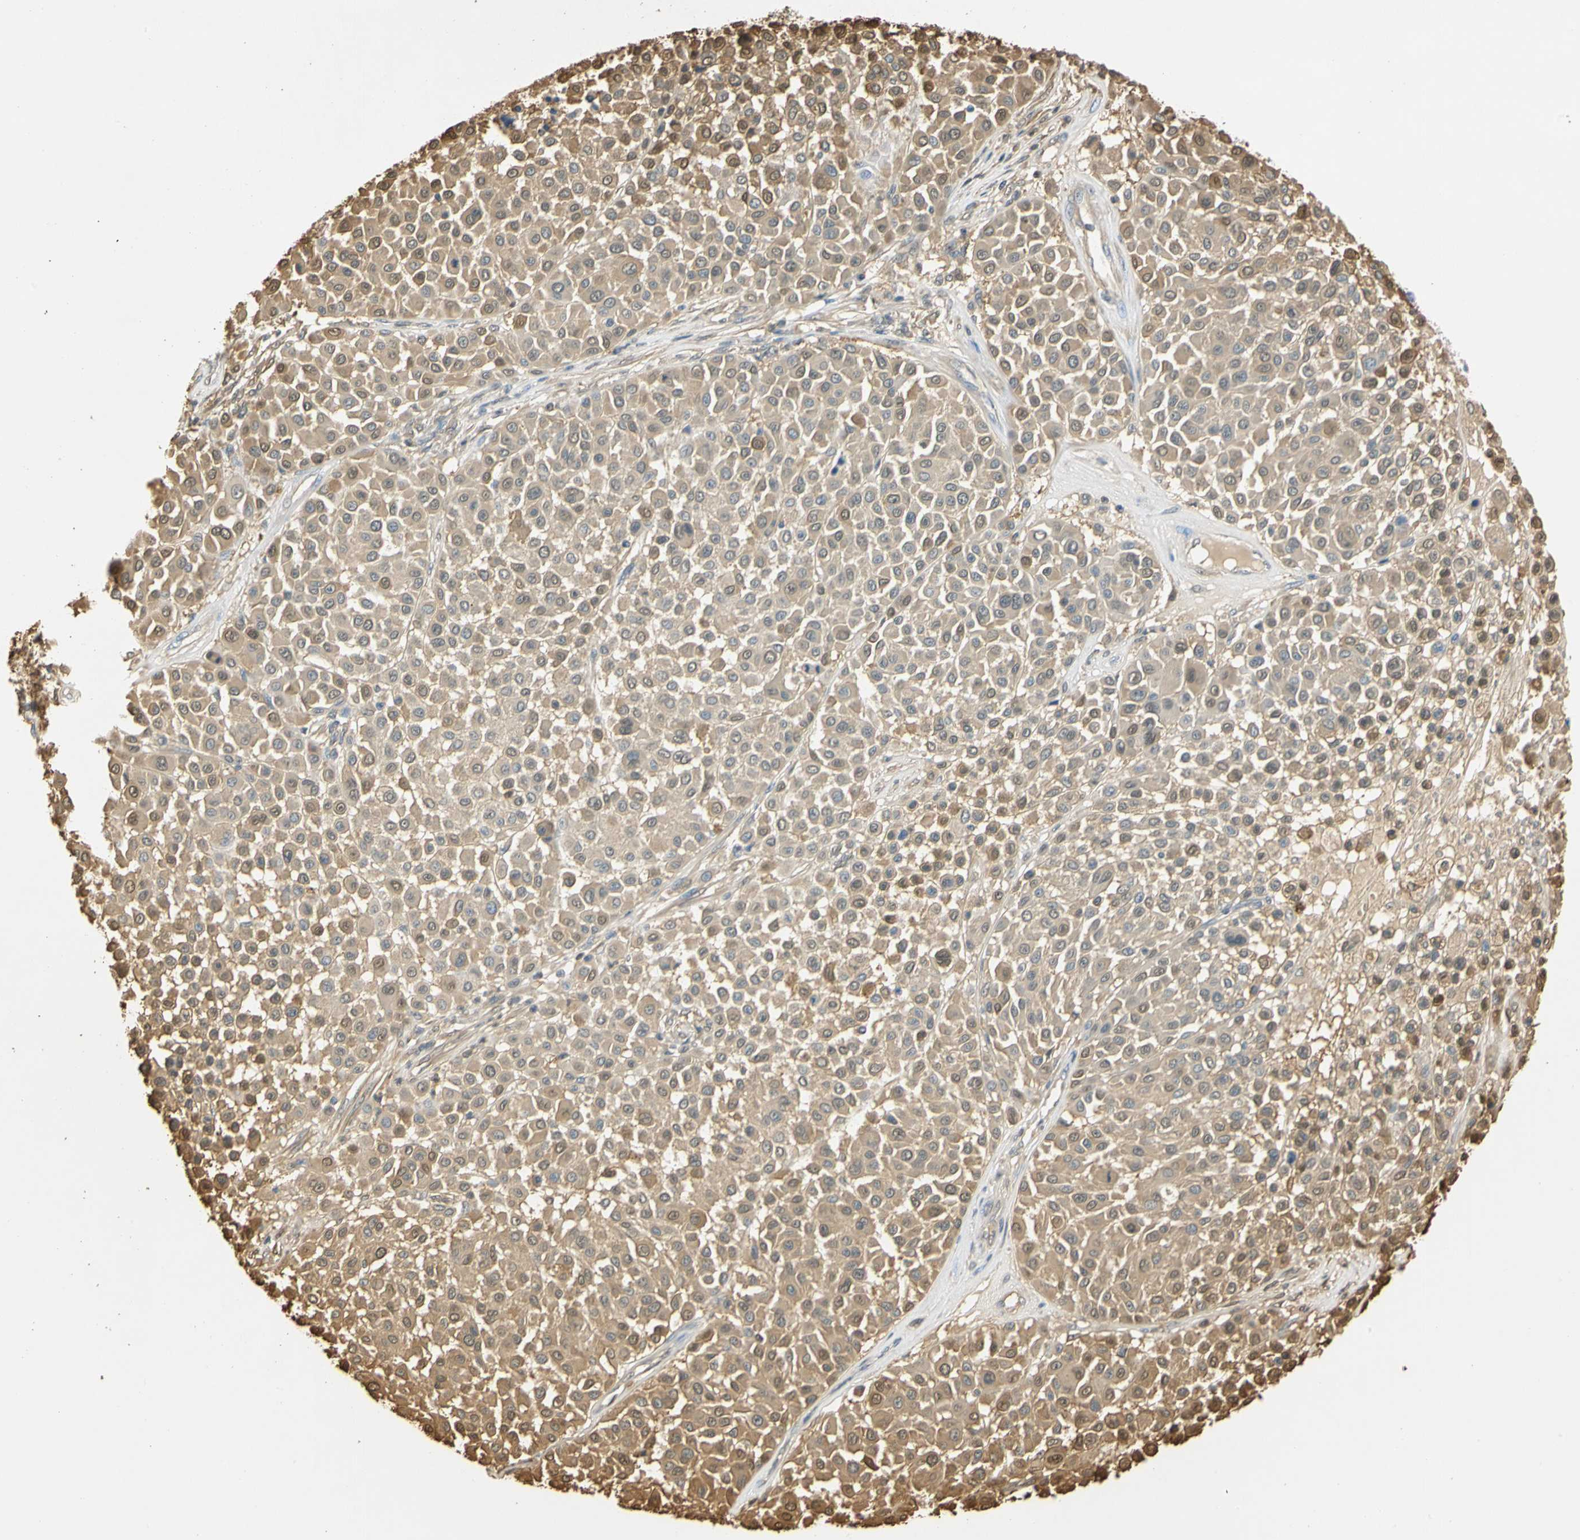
{"staining": {"intensity": "moderate", "quantity": ">75%", "location": "cytoplasmic/membranous"}, "tissue": "melanoma", "cell_type": "Tumor cells", "image_type": "cancer", "snomed": [{"axis": "morphology", "description": "Malignant melanoma, Metastatic site"}, {"axis": "topography", "description": "Soft tissue"}], "caption": "Protein staining of malignant melanoma (metastatic site) tissue demonstrates moderate cytoplasmic/membranous positivity in about >75% of tumor cells. (DAB IHC with brightfield microscopy, high magnification).", "gene": "S100A6", "patient": {"sex": "male", "age": 41}}